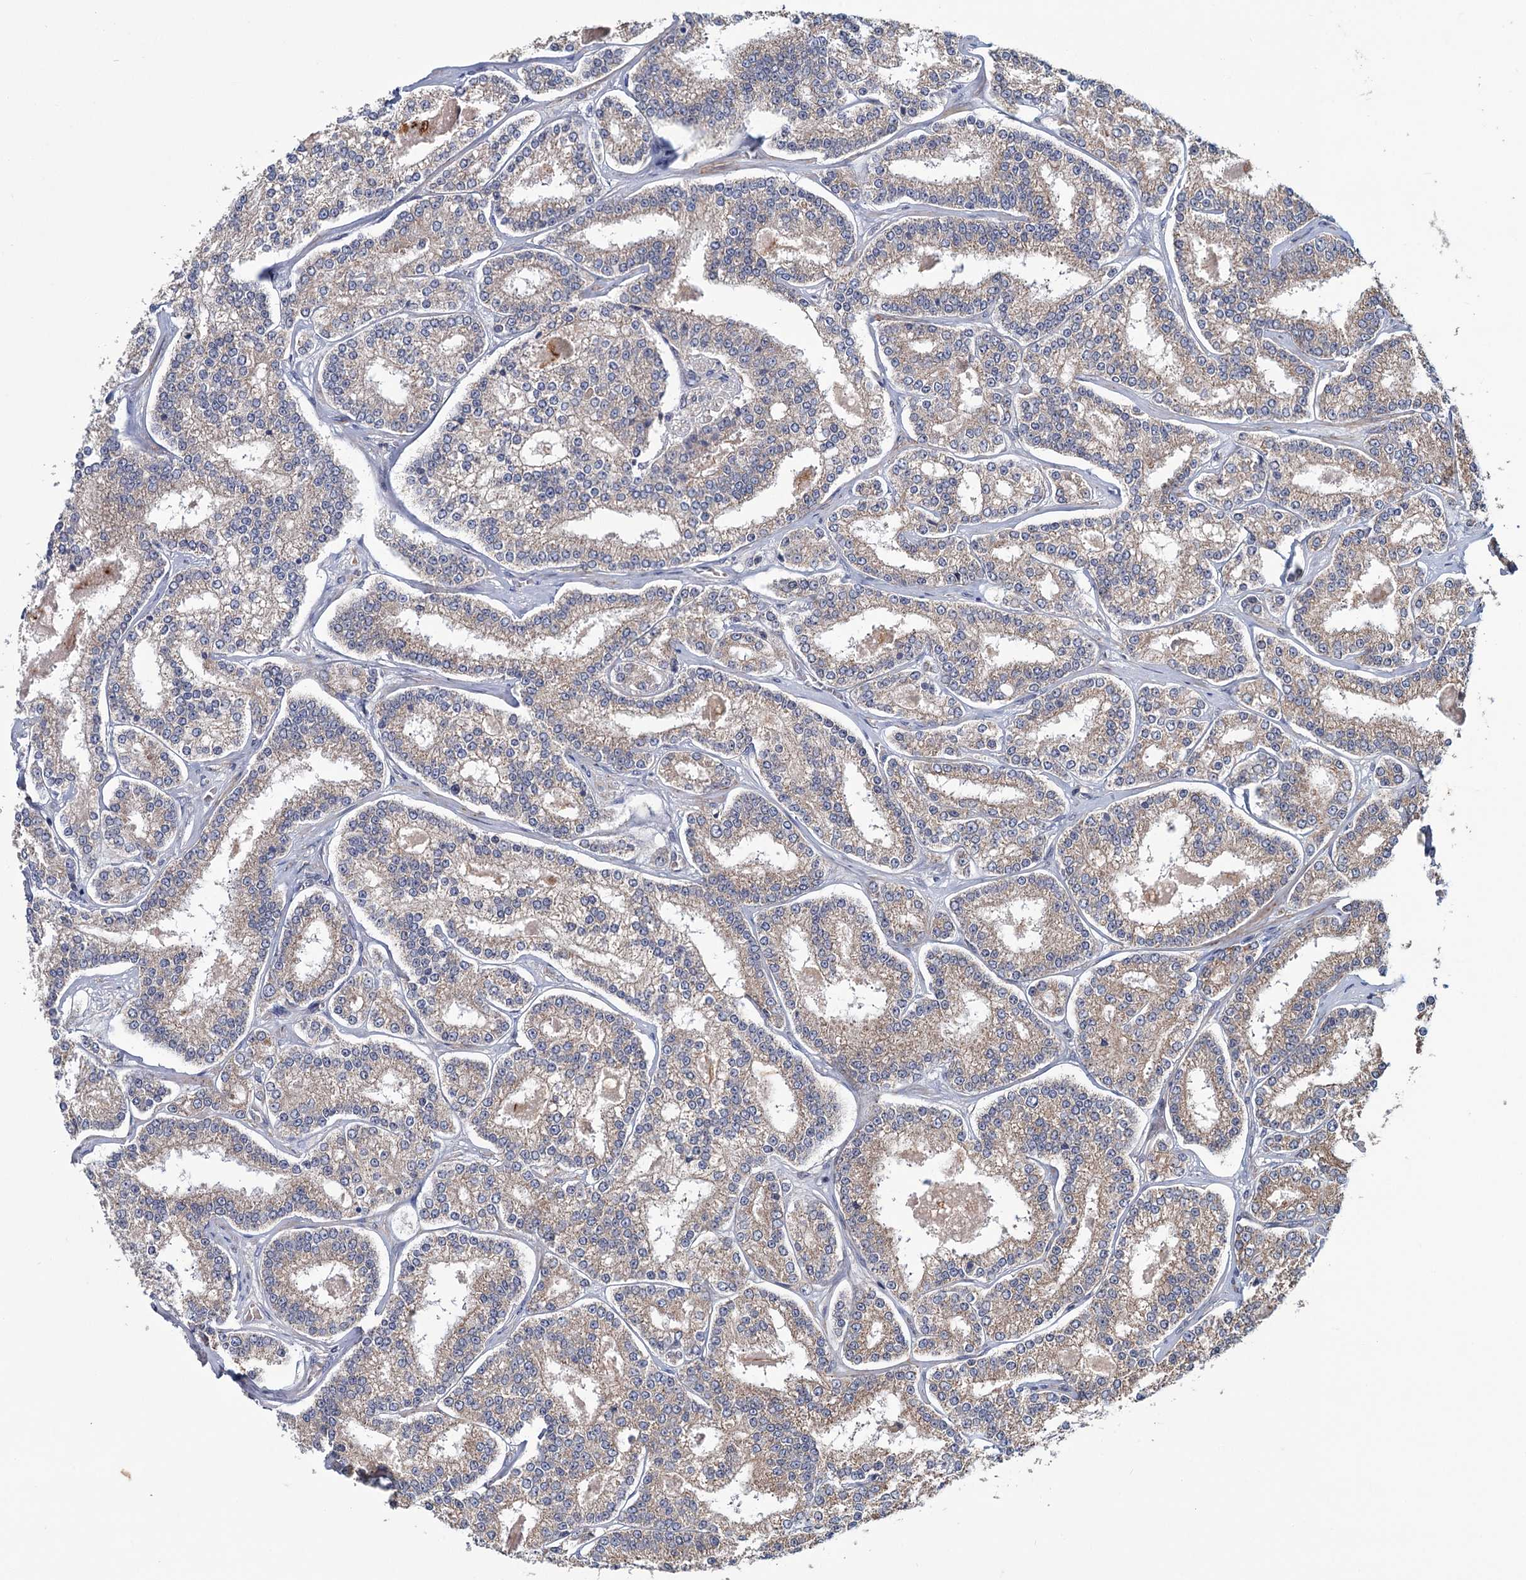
{"staining": {"intensity": "weak", "quantity": "25%-75%", "location": "cytoplasmic/membranous"}, "tissue": "prostate cancer", "cell_type": "Tumor cells", "image_type": "cancer", "snomed": [{"axis": "morphology", "description": "Normal tissue, NOS"}, {"axis": "morphology", "description": "Adenocarcinoma, High grade"}, {"axis": "topography", "description": "Prostate"}], "caption": "Prostate cancer (high-grade adenocarcinoma) stained with DAB (3,3'-diaminobenzidine) immunohistochemistry displays low levels of weak cytoplasmic/membranous positivity in about 25%-75% of tumor cells.", "gene": "MTRR", "patient": {"sex": "male", "age": 83}}